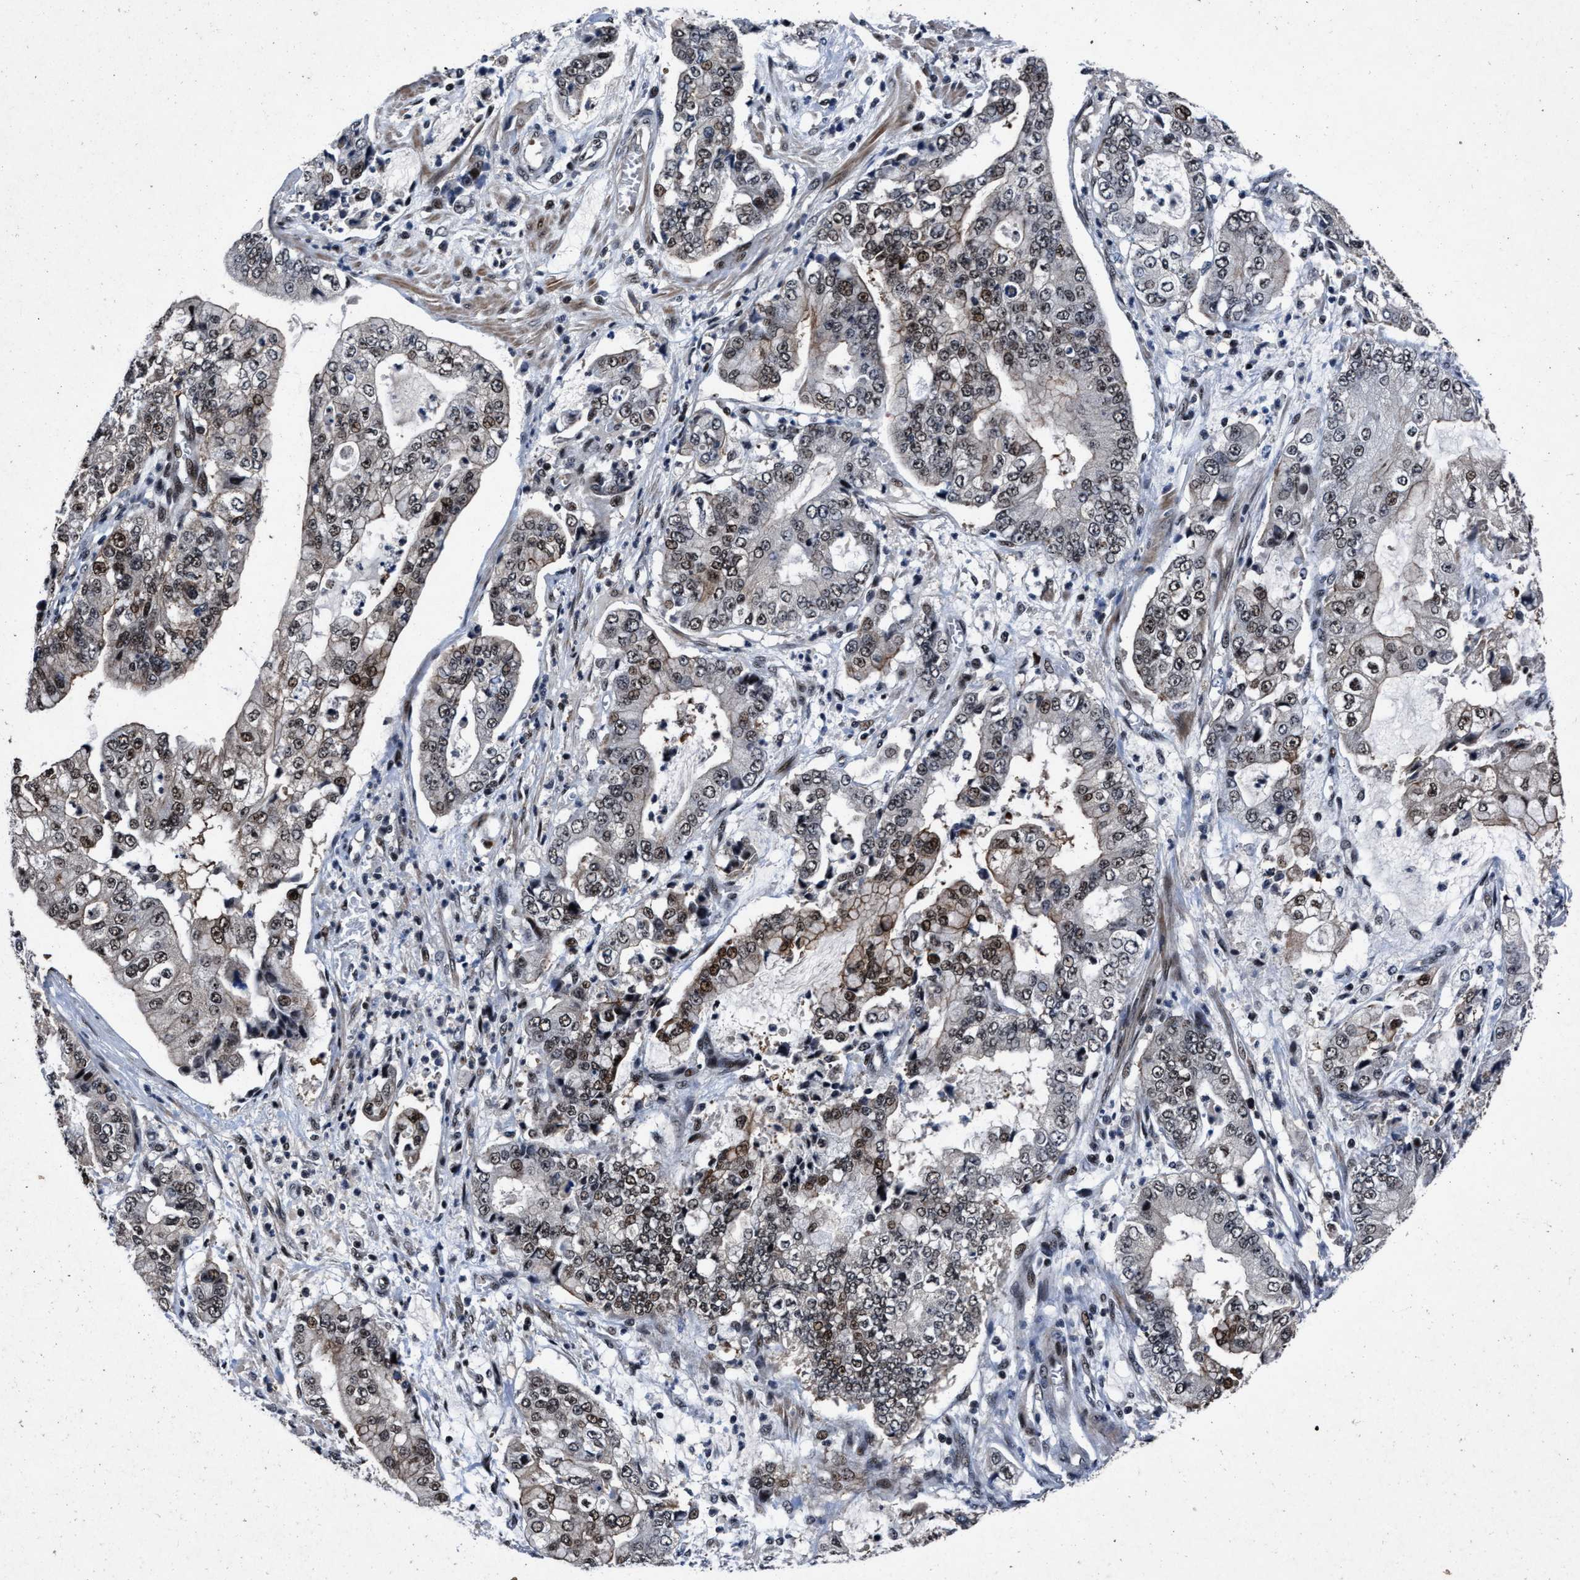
{"staining": {"intensity": "moderate", "quantity": "25%-75%", "location": "cytoplasmic/membranous,nuclear"}, "tissue": "stomach cancer", "cell_type": "Tumor cells", "image_type": "cancer", "snomed": [{"axis": "morphology", "description": "Adenocarcinoma, NOS"}, {"axis": "topography", "description": "Stomach"}], "caption": "Protein staining exhibits moderate cytoplasmic/membranous and nuclear positivity in approximately 25%-75% of tumor cells in stomach cancer. Using DAB (3,3'-diaminobenzidine) (brown) and hematoxylin (blue) stains, captured at high magnification using brightfield microscopy.", "gene": "ZNF233", "patient": {"sex": "male", "age": 76}}